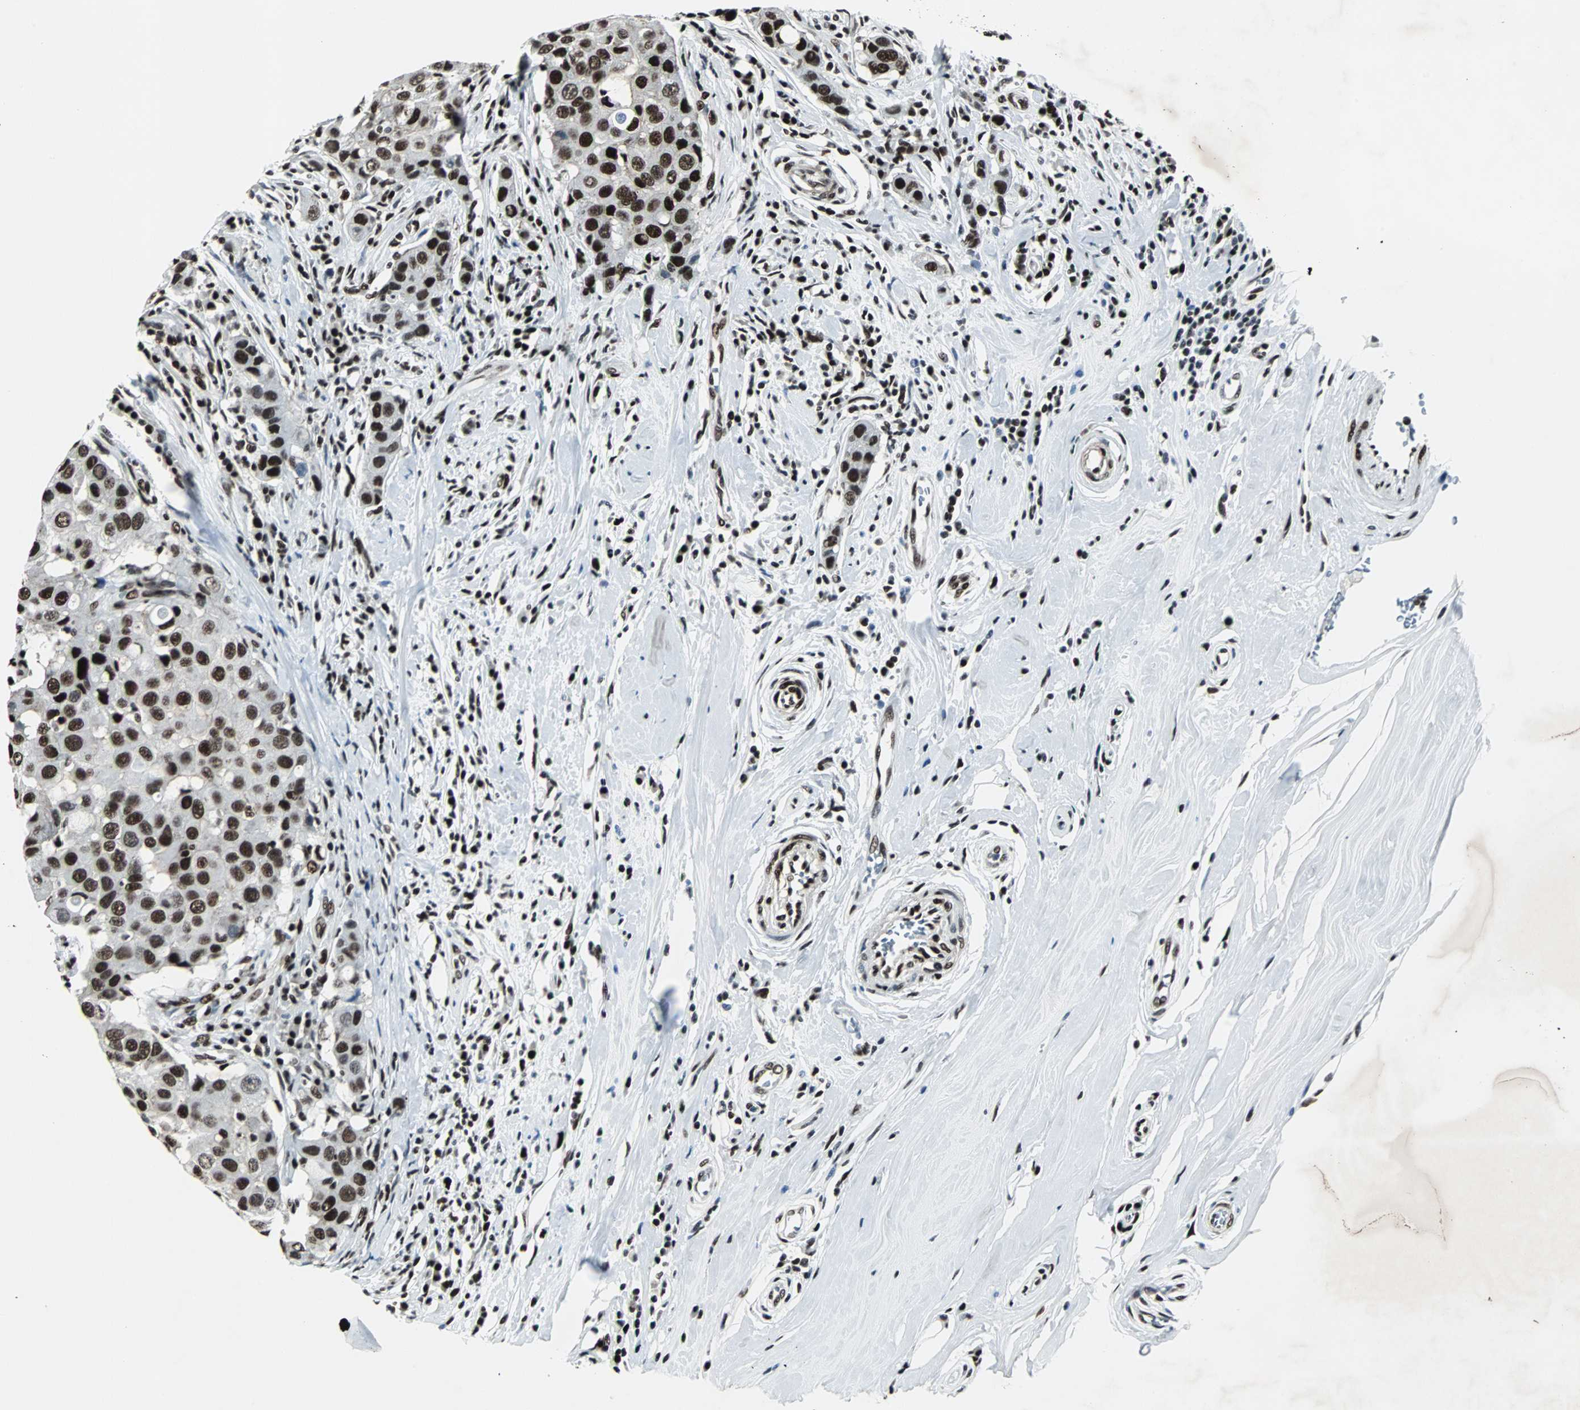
{"staining": {"intensity": "strong", "quantity": ">75%", "location": "nuclear"}, "tissue": "breast cancer", "cell_type": "Tumor cells", "image_type": "cancer", "snomed": [{"axis": "morphology", "description": "Duct carcinoma"}, {"axis": "topography", "description": "Breast"}], "caption": "Strong nuclear protein staining is seen in about >75% of tumor cells in breast intraductal carcinoma.", "gene": "MEF2D", "patient": {"sex": "female", "age": 27}}